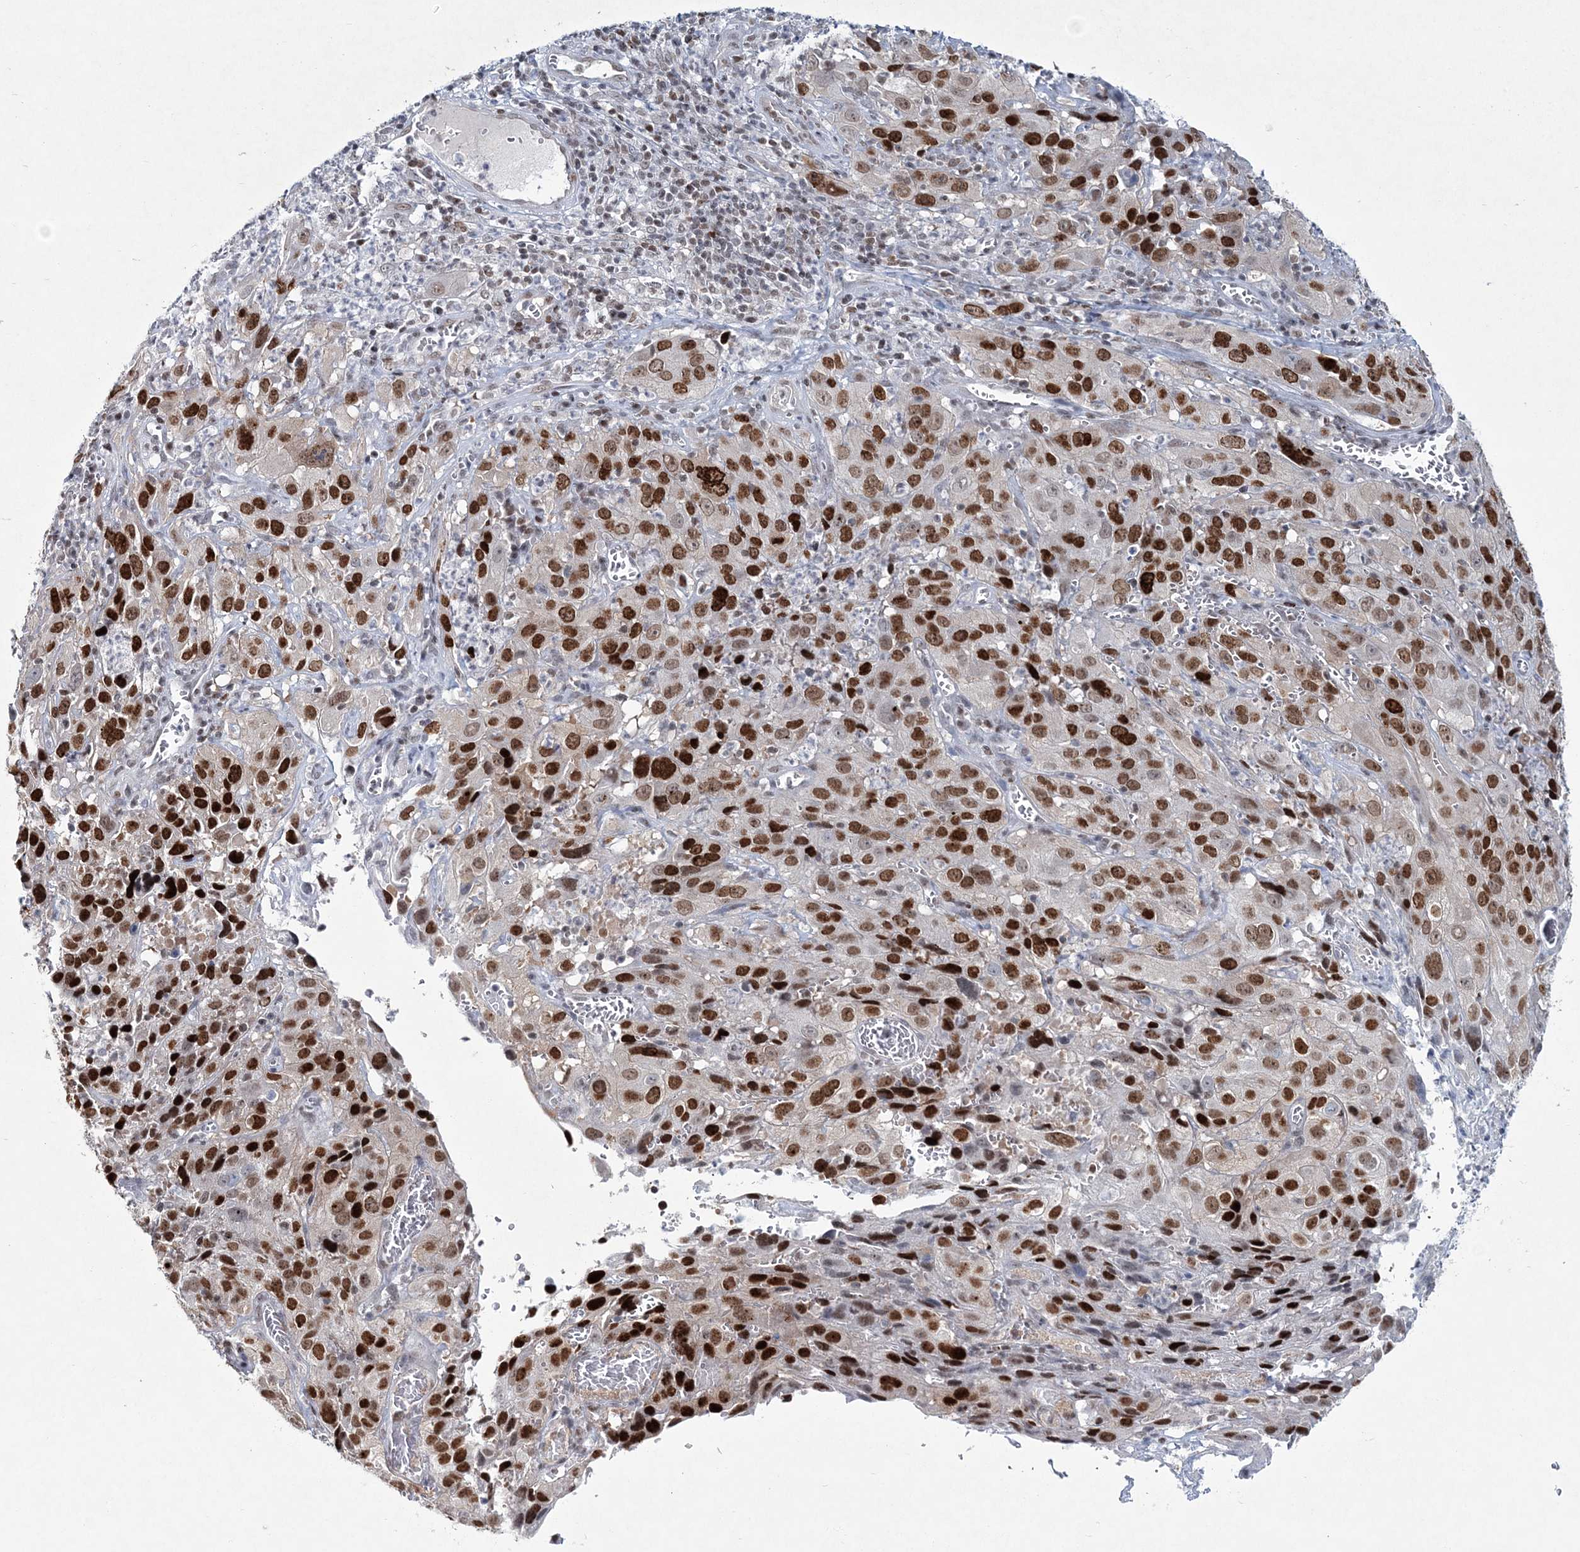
{"staining": {"intensity": "strong", "quantity": ">75%", "location": "nuclear"}, "tissue": "cervical cancer", "cell_type": "Tumor cells", "image_type": "cancer", "snomed": [{"axis": "morphology", "description": "Squamous cell carcinoma, NOS"}, {"axis": "topography", "description": "Cervix"}], "caption": "High-magnification brightfield microscopy of cervical cancer stained with DAB (3,3'-diaminobenzidine) (brown) and counterstained with hematoxylin (blue). tumor cells exhibit strong nuclear positivity is seen in about>75% of cells.", "gene": "LRRFIP2", "patient": {"sex": "female", "age": 32}}